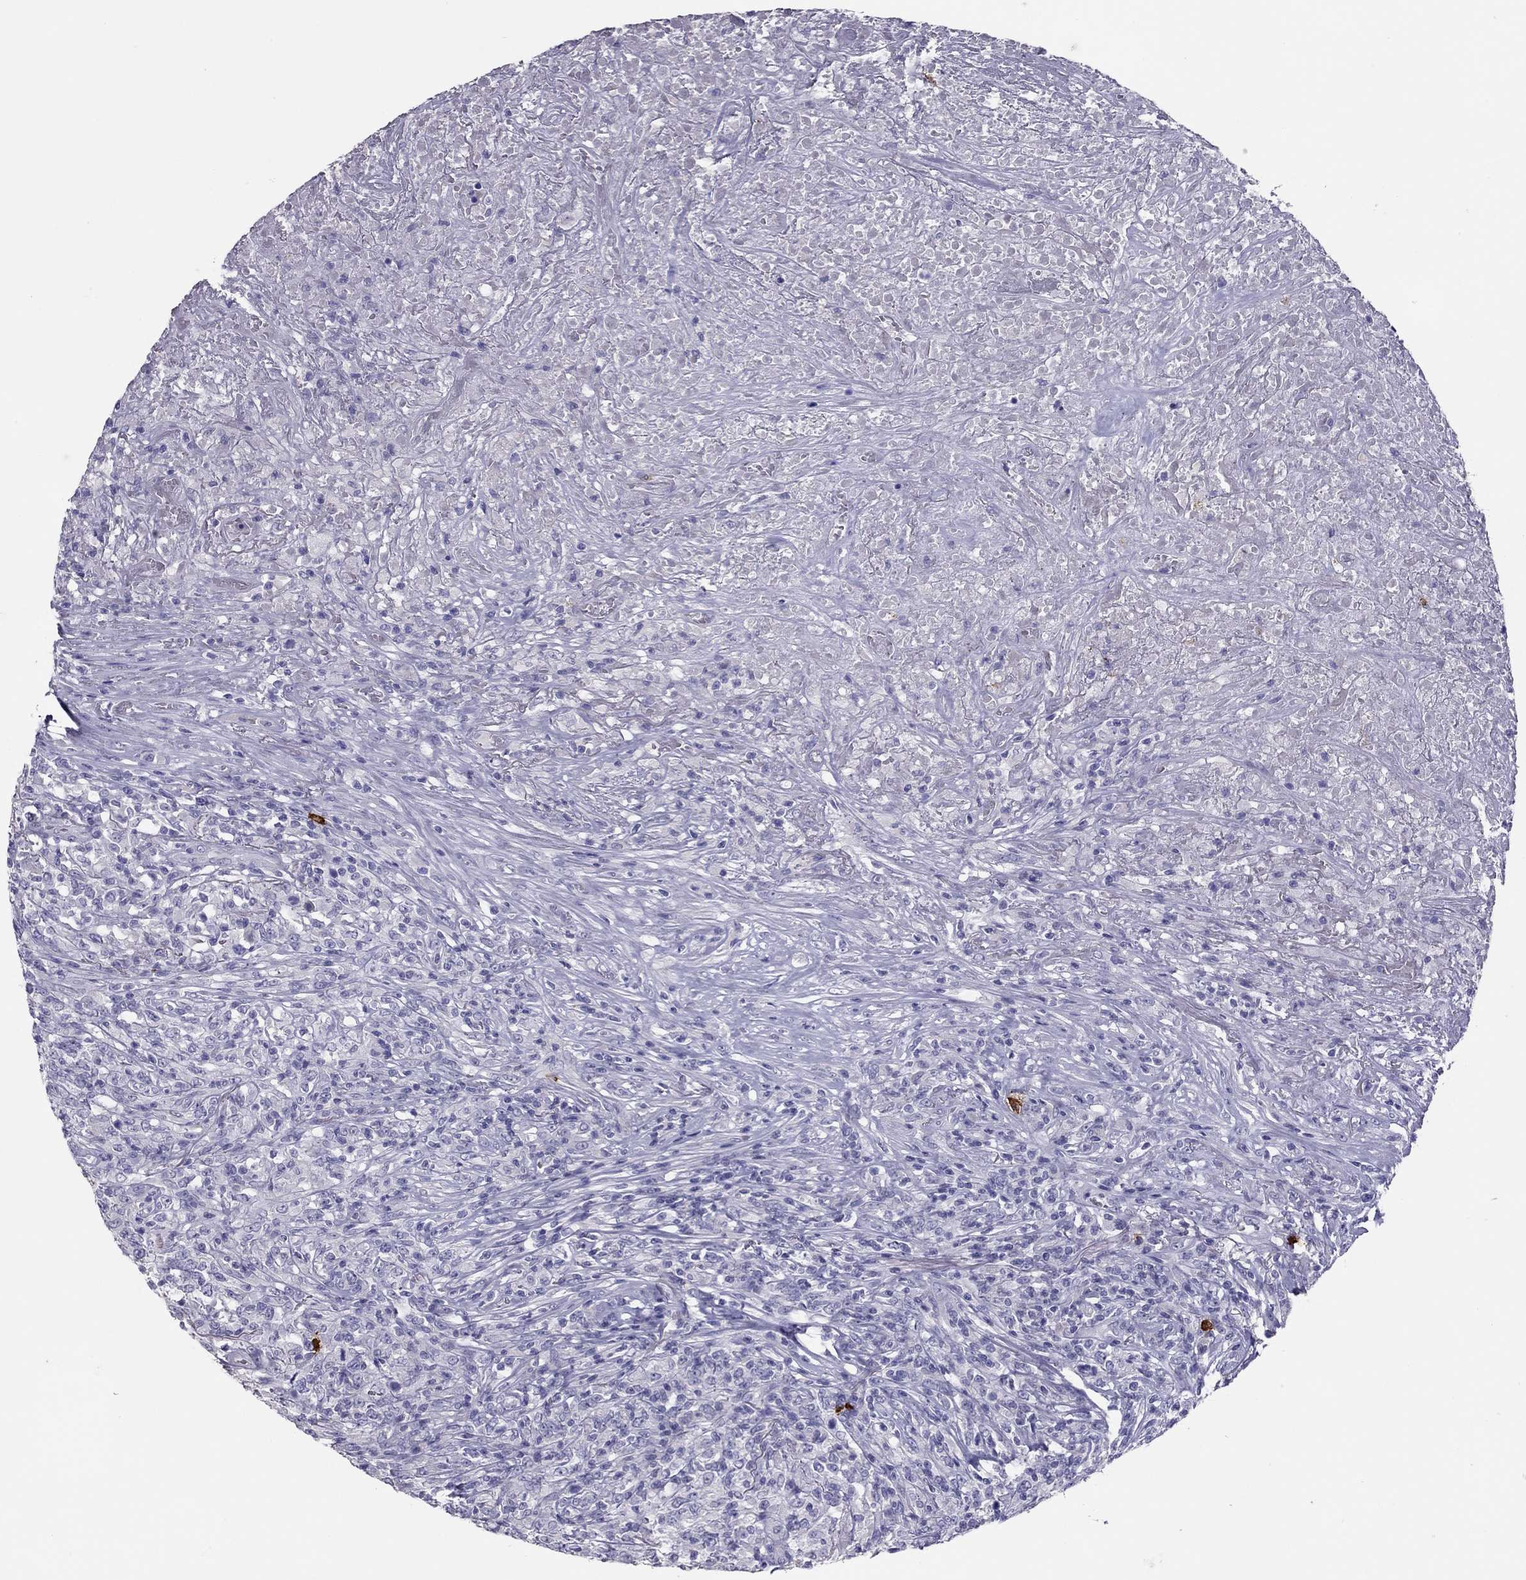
{"staining": {"intensity": "negative", "quantity": "none", "location": "none"}, "tissue": "lymphoma", "cell_type": "Tumor cells", "image_type": "cancer", "snomed": [{"axis": "morphology", "description": "Malignant lymphoma, non-Hodgkin's type, High grade"}, {"axis": "topography", "description": "Lung"}], "caption": "DAB (3,3'-diaminobenzidine) immunohistochemical staining of lymphoma displays no significant staining in tumor cells.", "gene": "IL17REL", "patient": {"sex": "male", "age": 79}}